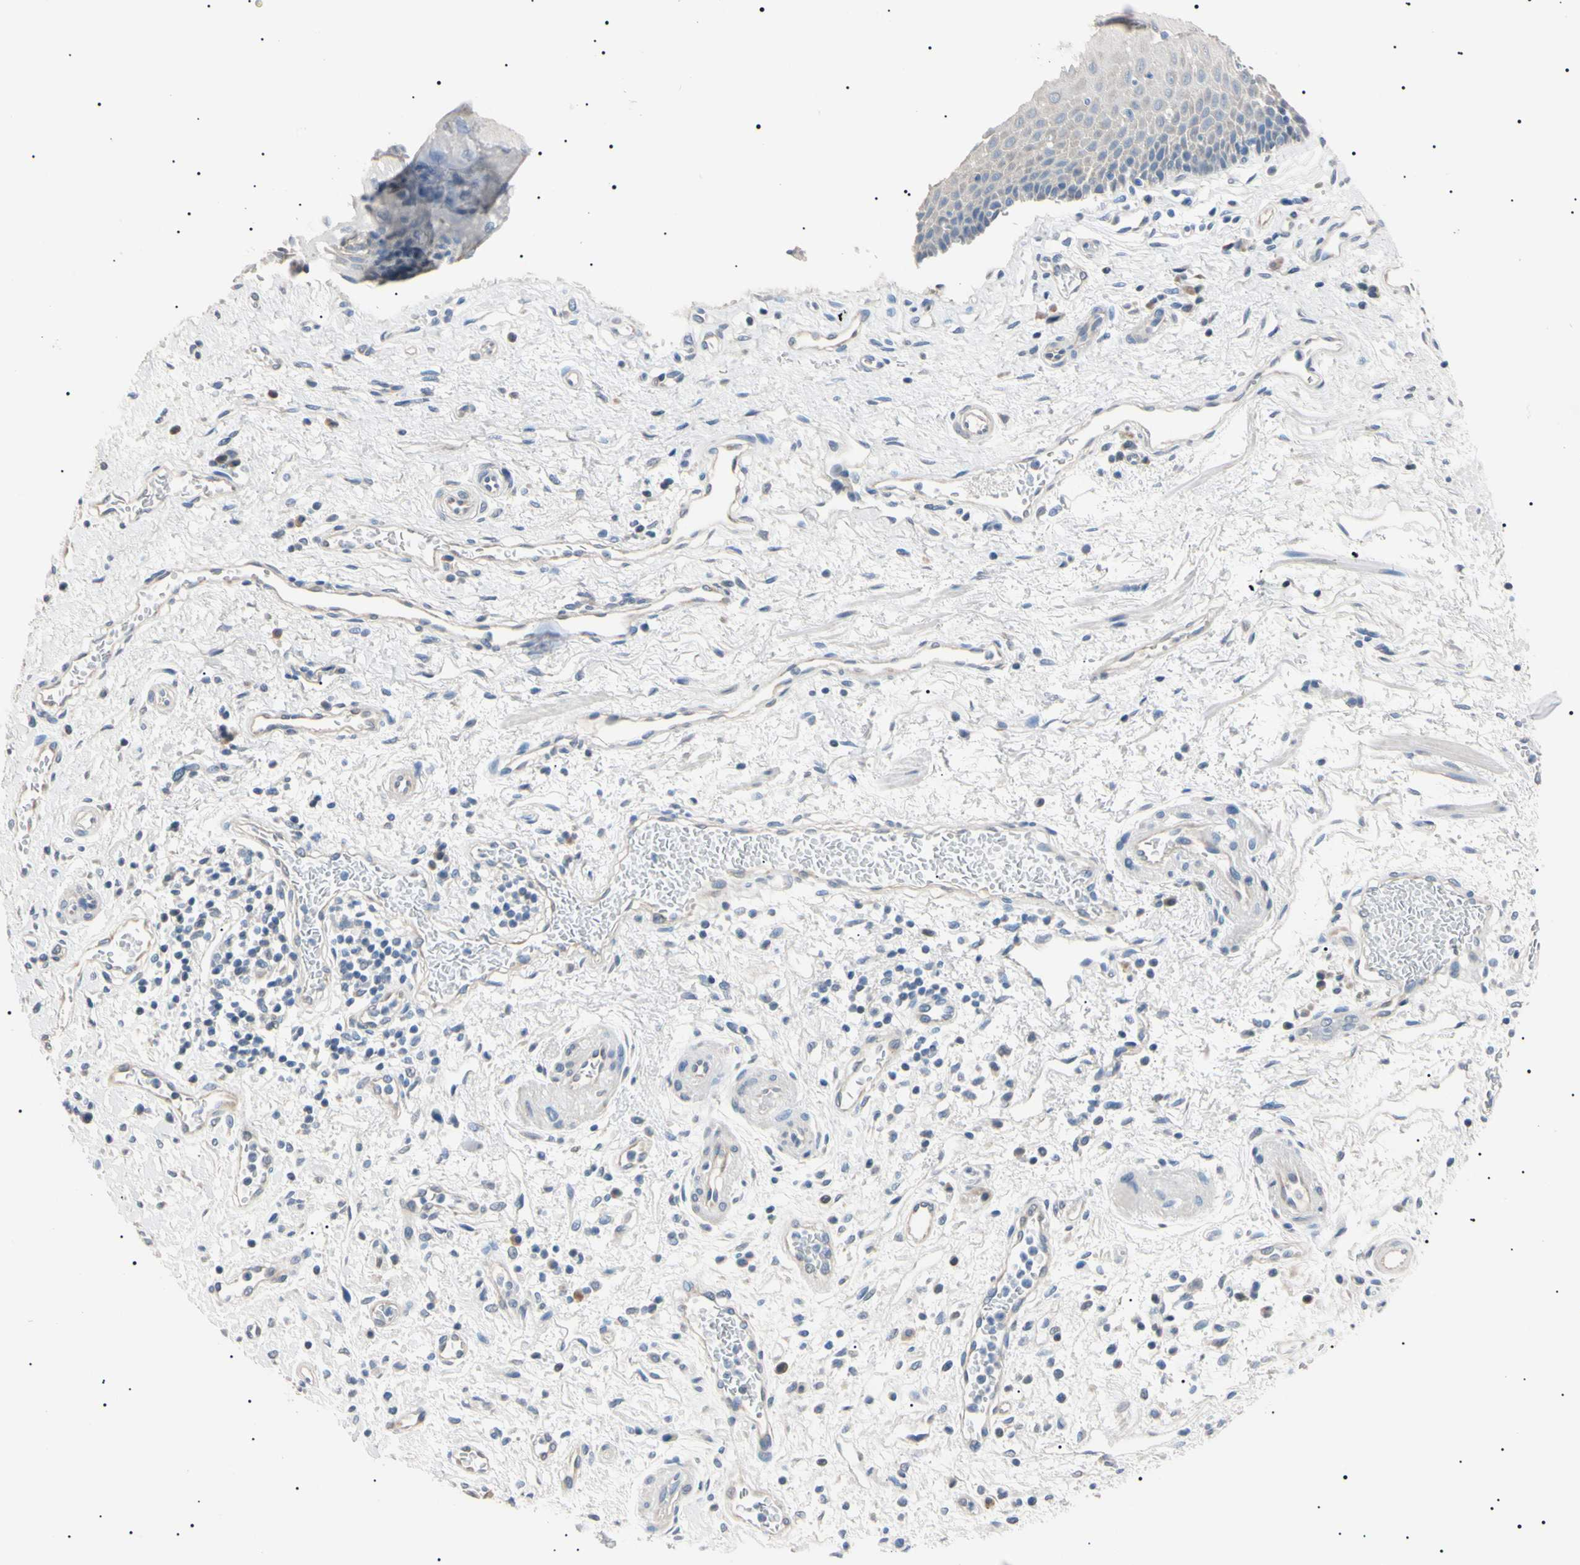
{"staining": {"intensity": "negative", "quantity": "none", "location": "none"}, "tissue": "esophagus", "cell_type": "Squamous epithelial cells", "image_type": "normal", "snomed": [{"axis": "morphology", "description": "Normal tissue, NOS"}, {"axis": "topography", "description": "Esophagus"}], "caption": "This is a photomicrograph of IHC staining of benign esophagus, which shows no expression in squamous epithelial cells.", "gene": "CGB3", "patient": {"sex": "male", "age": 54}}